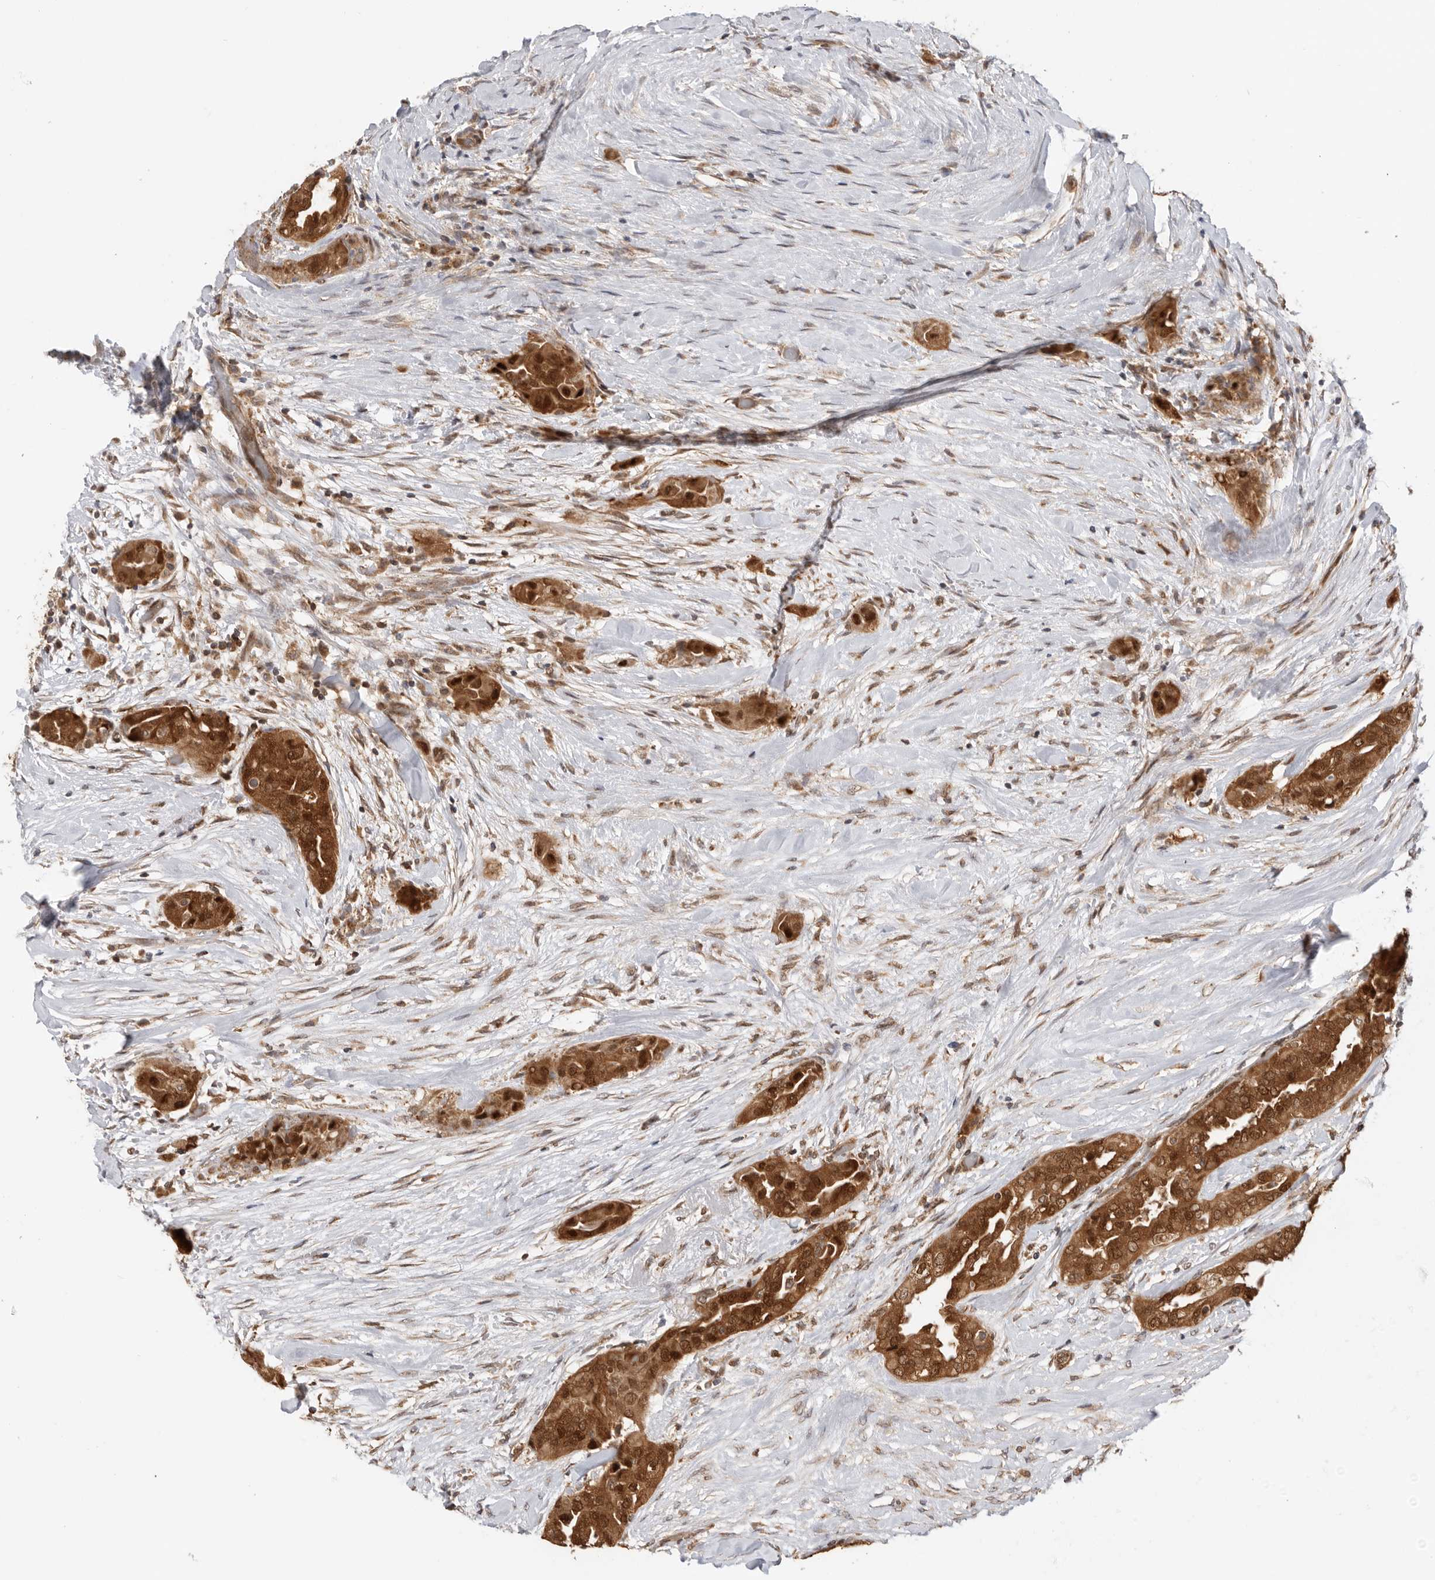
{"staining": {"intensity": "strong", "quantity": ">75%", "location": "cytoplasmic/membranous,nuclear"}, "tissue": "thyroid cancer", "cell_type": "Tumor cells", "image_type": "cancer", "snomed": [{"axis": "morphology", "description": "Papillary adenocarcinoma, NOS"}, {"axis": "topography", "description": "Thyroid gland"}], "caption": "Human thyroid cancer stained for a protein (brown) demonstrates strong cytoplasmic/membranous and nuclear positive expression in about >75% of tumor cells.", "gene": "DCAF8", "patient": {"sex": "female", "age": 59}}